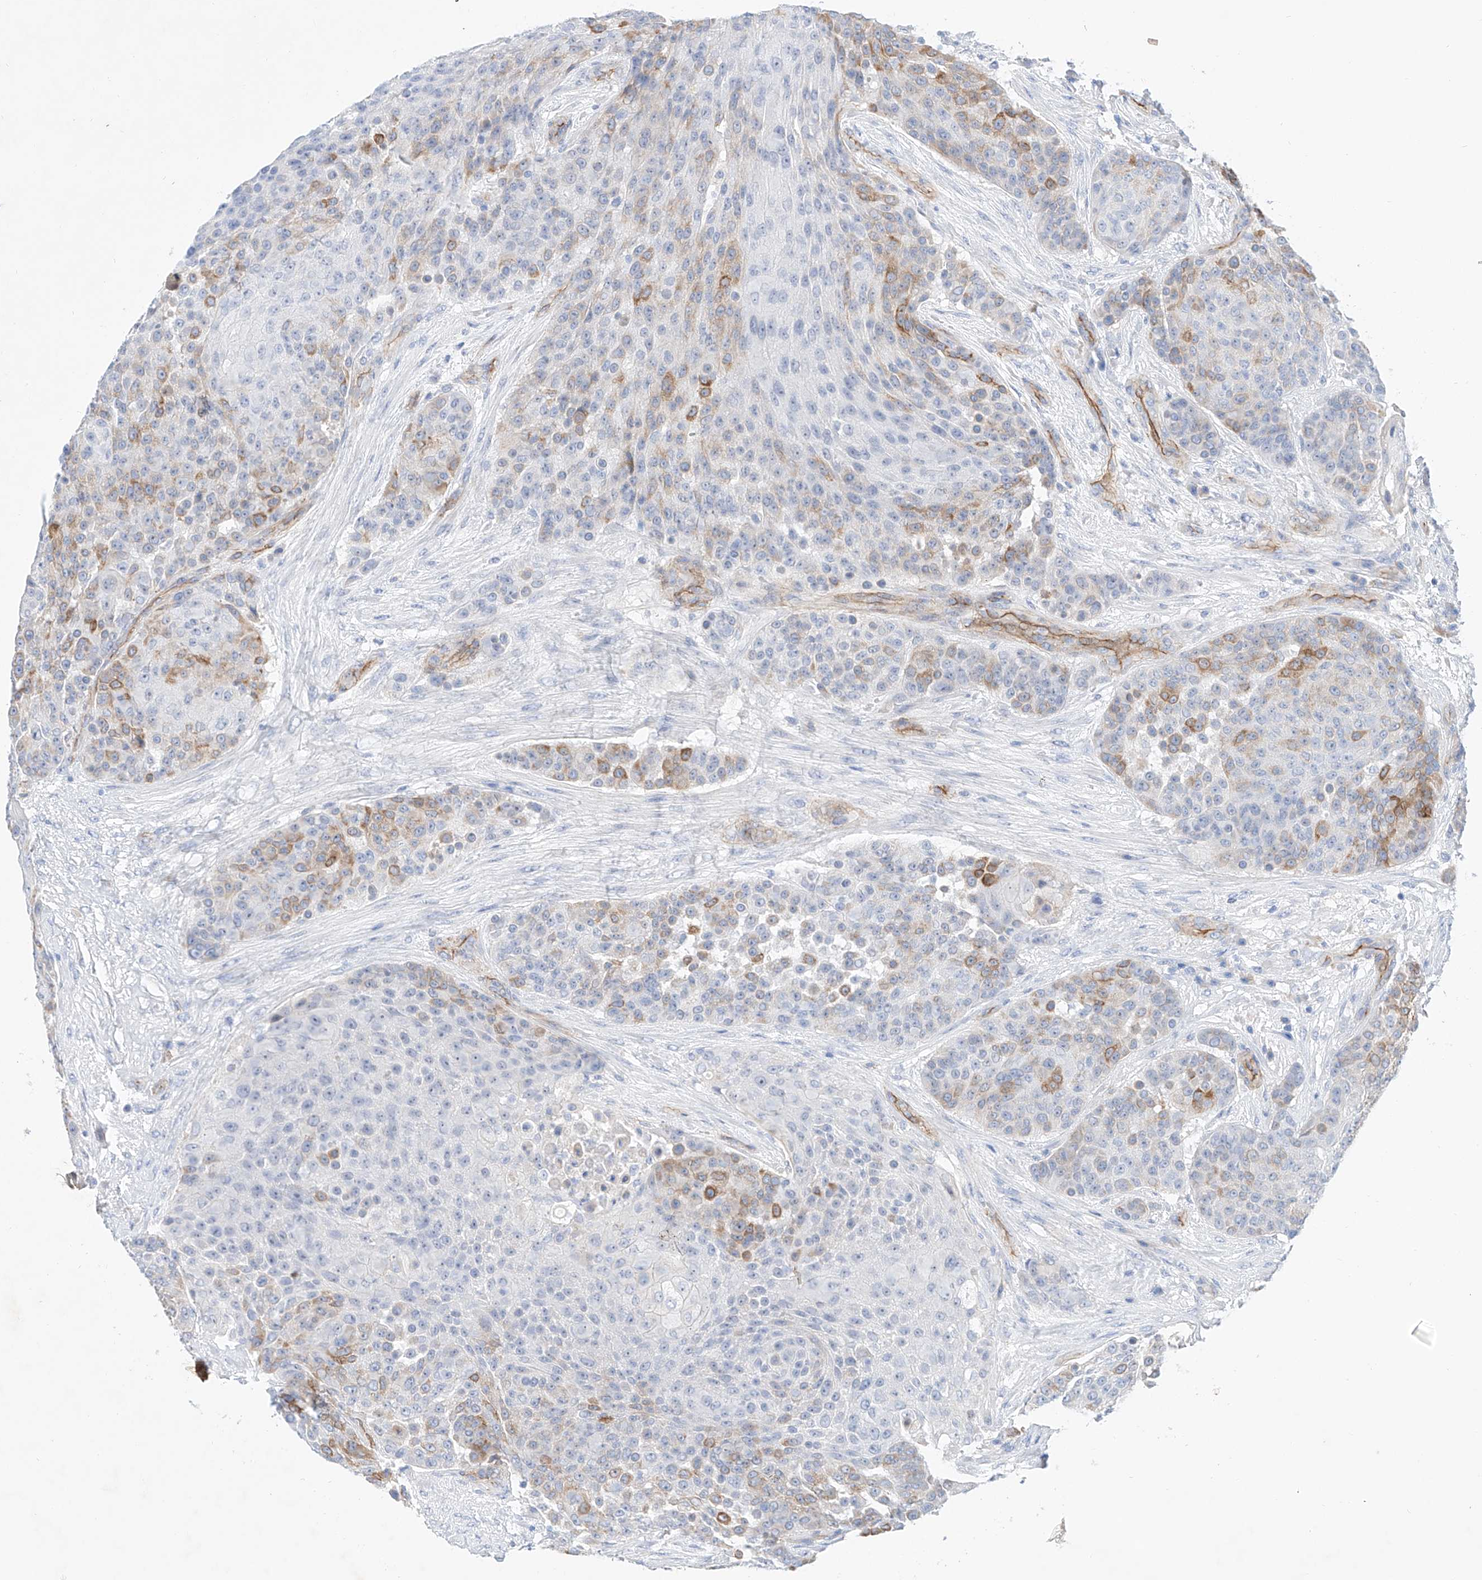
{"staining": {"intensity": "moderate", "quantity": "<25%", "location": "cytoplasmic/membranous"}, "tissue": "urothelial cancer", "cell_type": "Tumor cells", "image_type": "cancer", "snomed": [{"axis": "morphology", "description": "Urothelial carcinoma, High grade"}, {"axis": "topography", "description": "Urinary bladder"}], "caption": "Urothelial cancer stained for a protein shows moderate cytoplasmic/membranous positivity in tumor cells.", "gene": "SBSPON", "patient": {"sex": "female", "age": 63}}